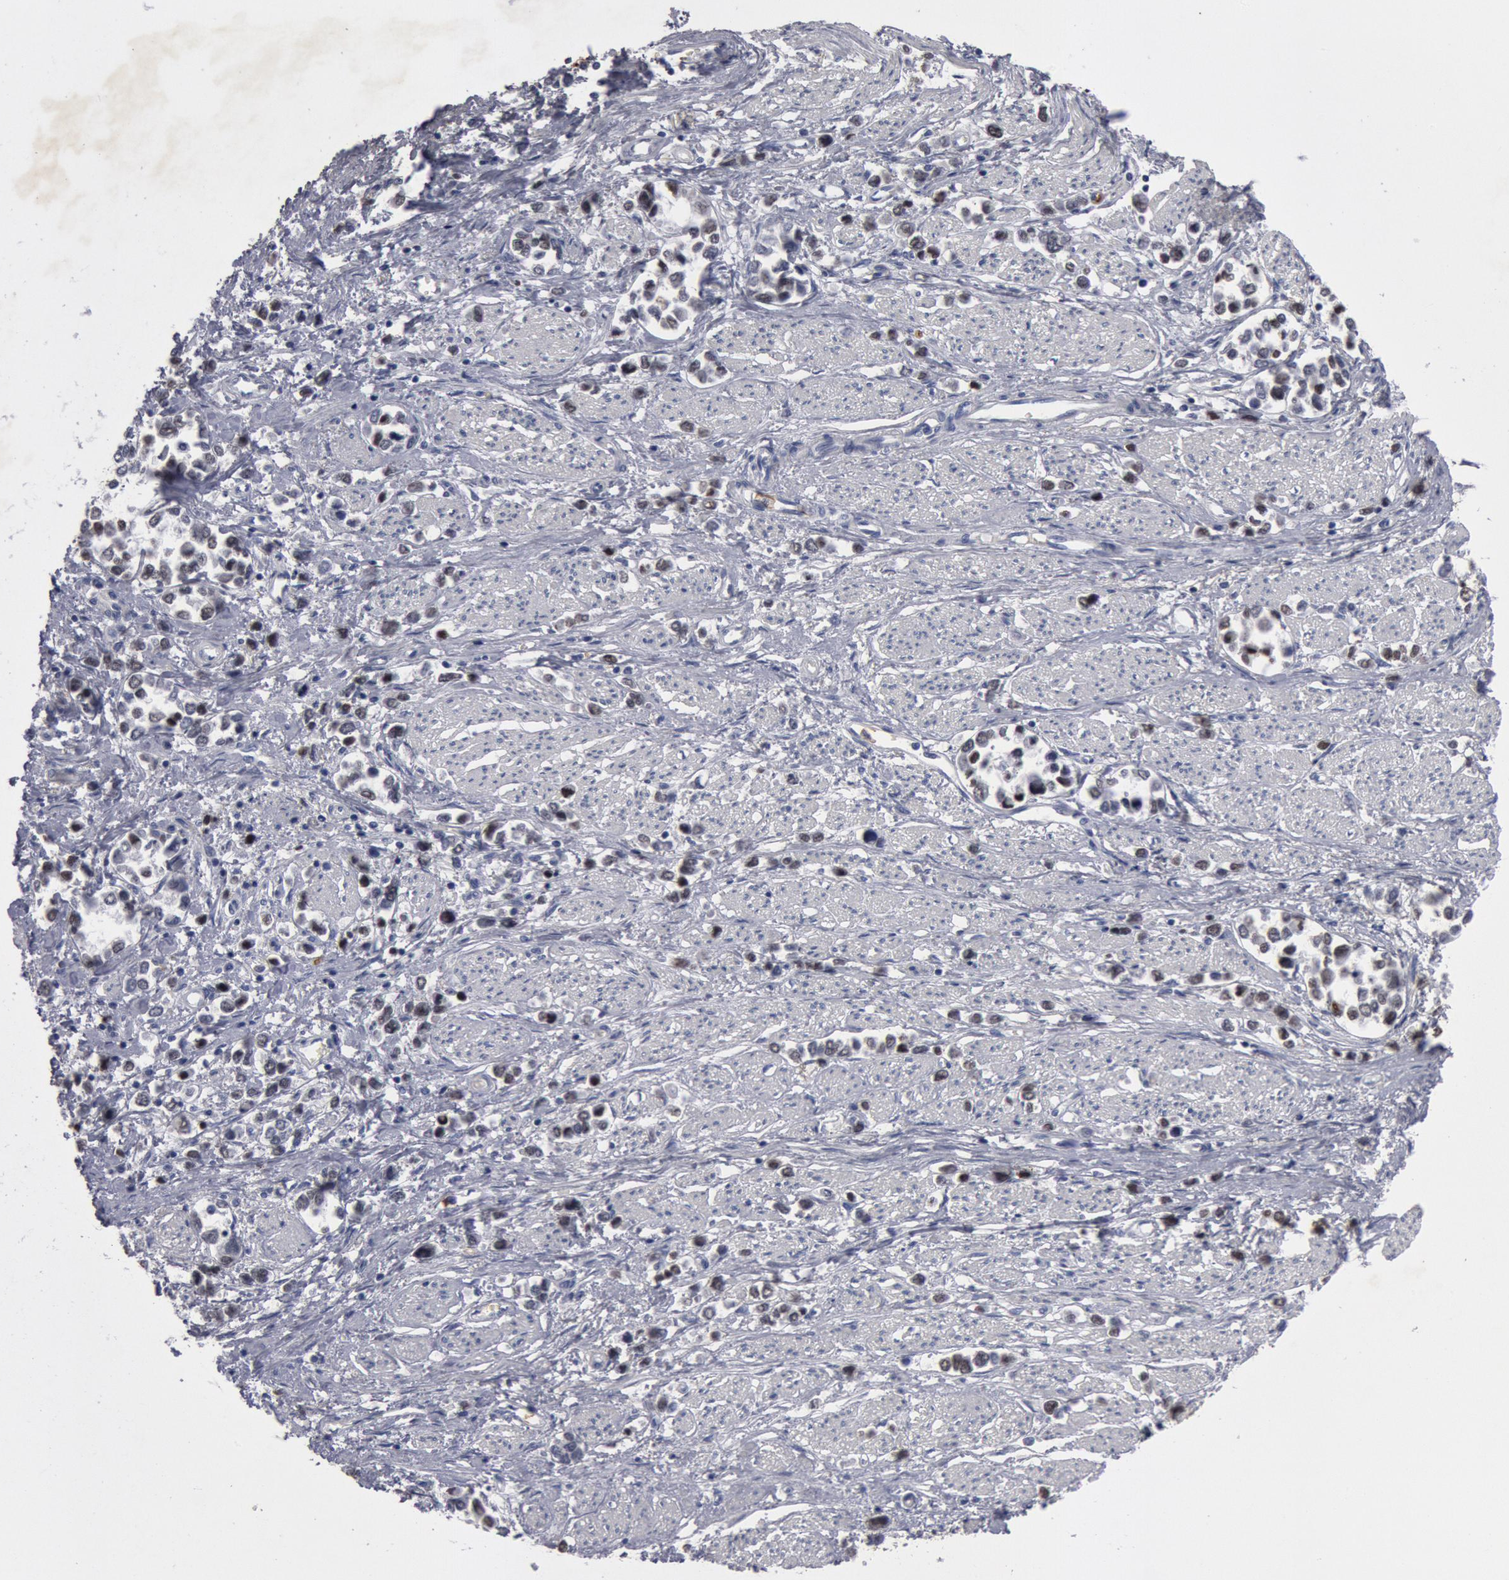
{"staining": {"intensity": "moderate", "quantity": "25%-75%", "location": "nuclear"}, "tissue": "stomach cancer", "cell_type": "Tumor cells", "image_type": "cancer", "snomed": [{"axis": "morphology", "description": "Adenocarcinoma, NOS"}, {"axis": "topography", "description": "Stomach, upper"}], "caption": "Human adenocarcinoma (stomach) stained with a brown dye exhibits moderate nuclear positive positivity in about 25%-75% of tumor cells.", "gene": "FOXA2", "patient": {"sex": "male", "age": 76}}